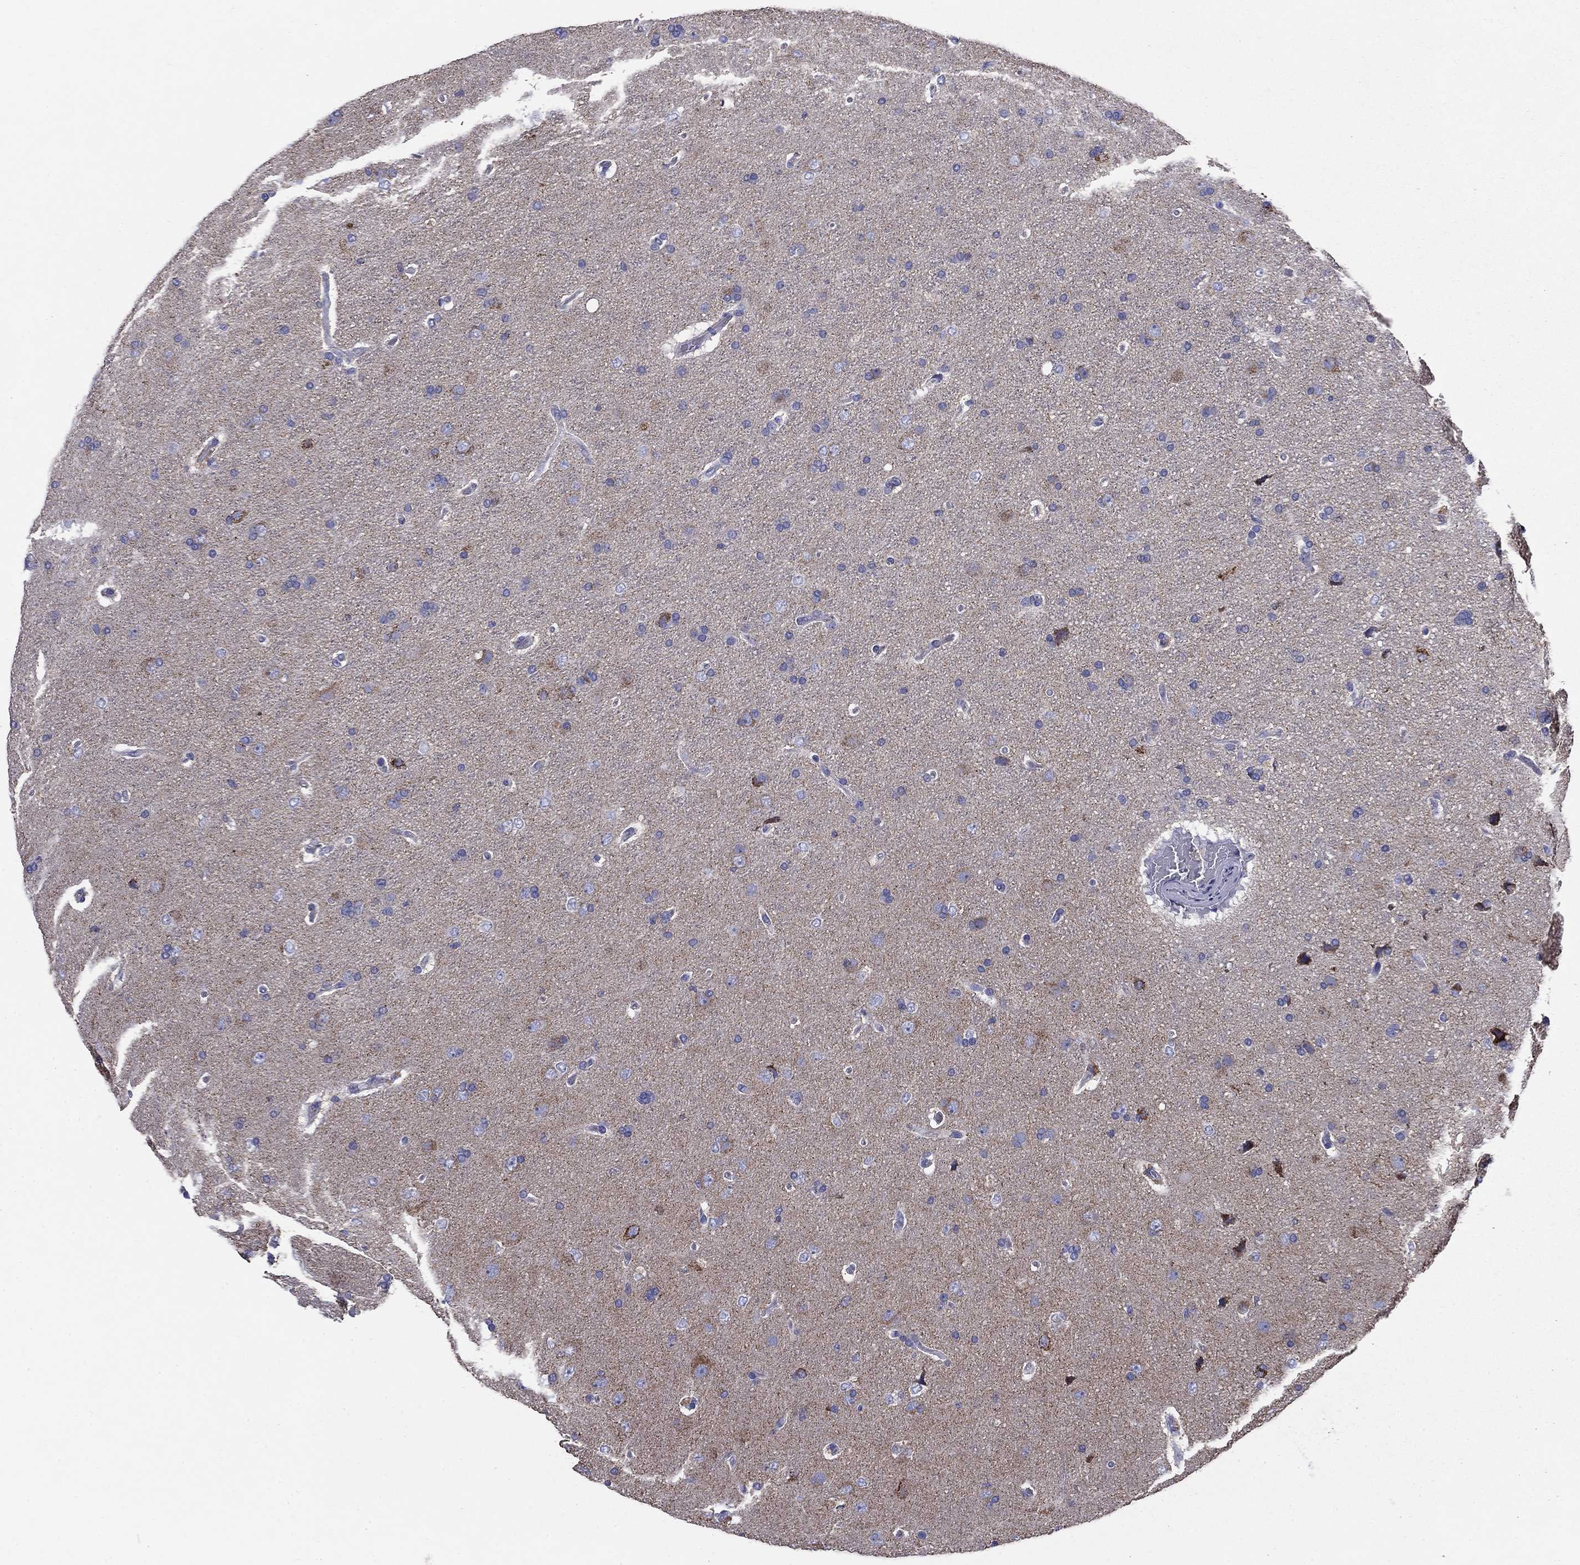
{"staining": {"intensity": "negative", "quantity": "none", "location": "none"}, "tissue": "glioma", "cell_type": "Tumor cells", "image_type": "cancer", "snomed": [{"axis": "morphology", "description": "Glioma, malignant, NOS"}, {"axis": "topography", "description": "Cerebral cortex"}], "caption": "This histopathology image is of glioma stained with IHC to label a protein in brown with the nuclei are counter-stained blue. There is no positivity in tumor cells.", "gene": "NDUFA4L2", "patient": {"sex": "male", "age": 58}}